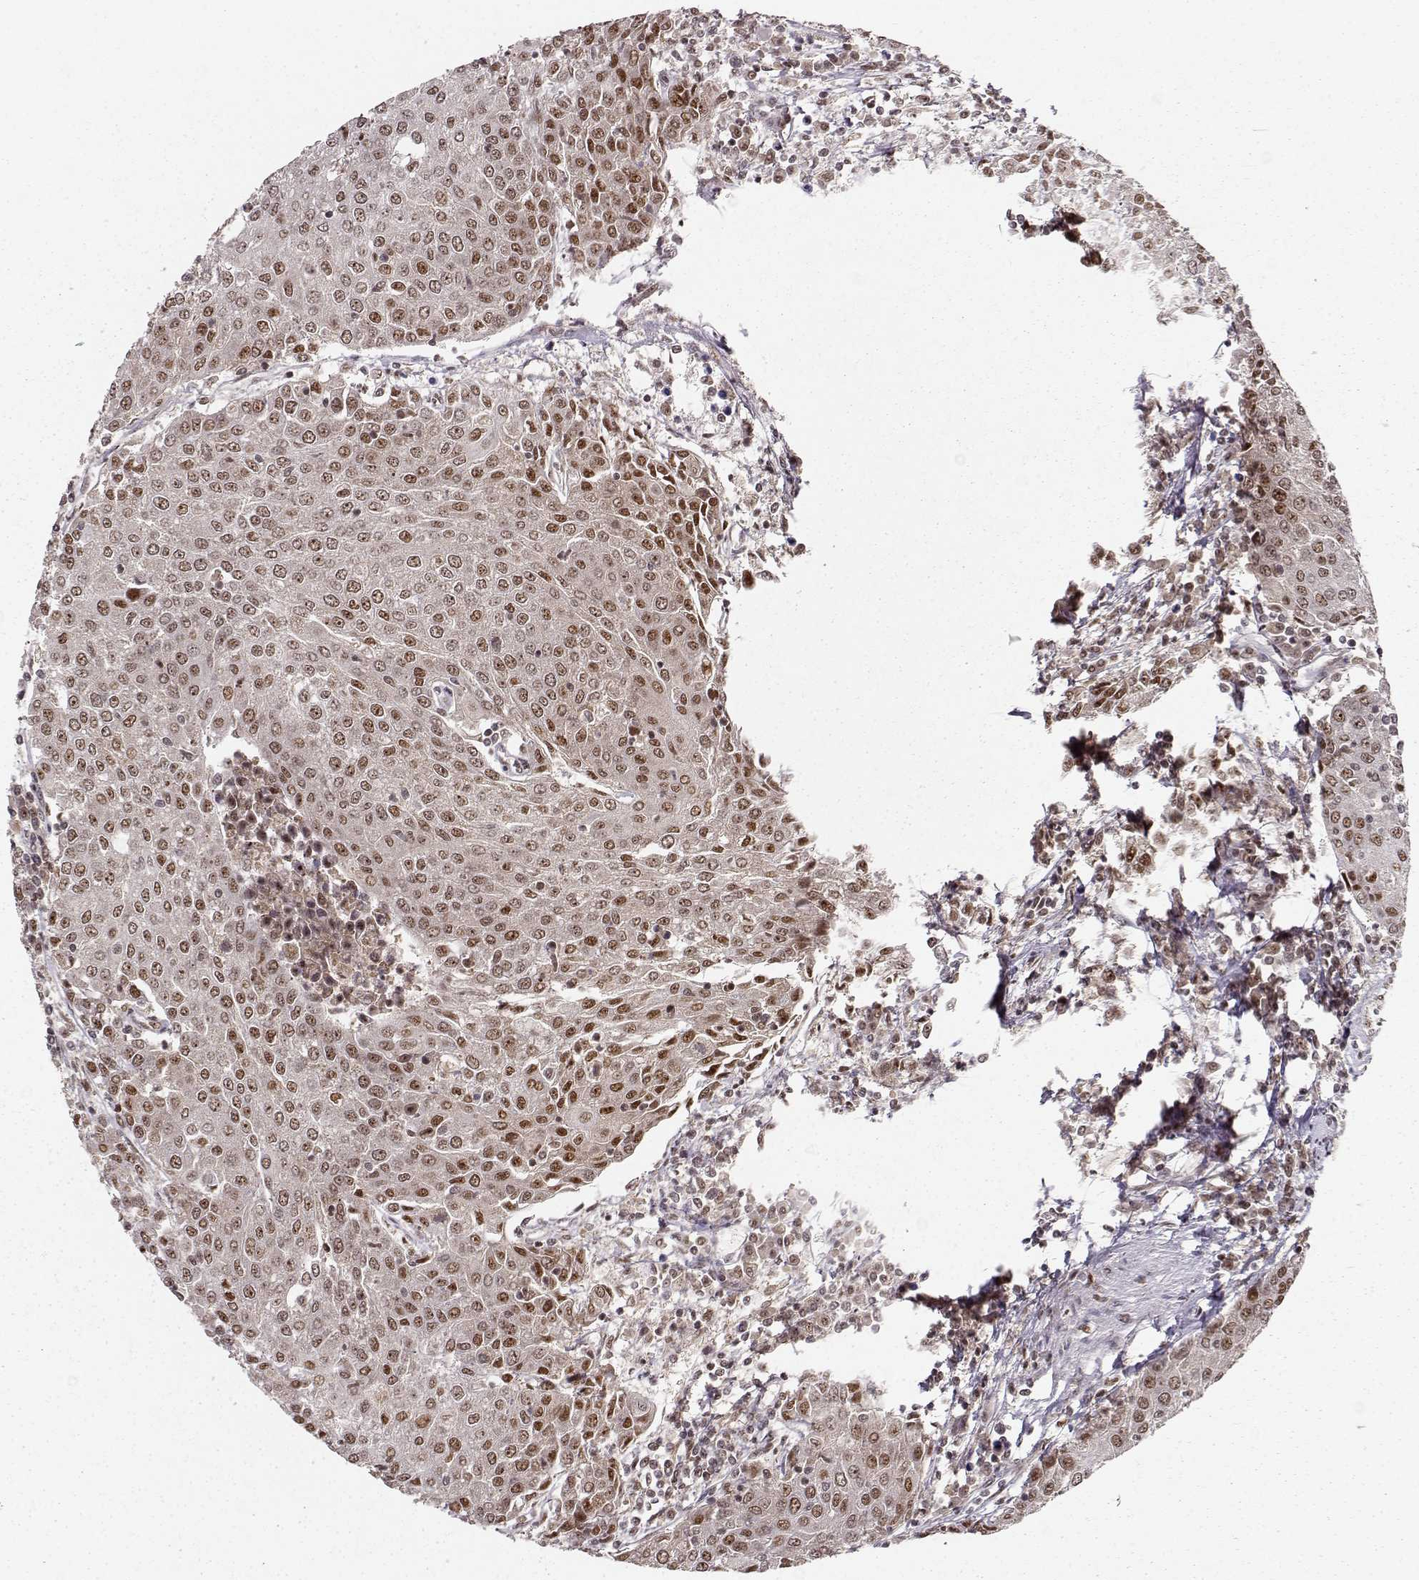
{"staining": {"intensity": "moderate", "quantity": ">75%", "location": "nuclear"}, "tissue": "urothelial cancer", "cell_type": "Tumor cells", "image_type": "cancer", "snomed": [{"axis": "morphology", "description": "Urothelial carcinoma, High grade"}, {"axis": "topography", "description": "Urinary bladder"}], "caption": "Brown immunohistochemical staining in high-grade urothelial carcinoma exhibits moderate nuclear positivity in approximately >75% of tumor cells. (brown staining indicates protein expression, while blue staining denotes nuclei).", "gene": "CSNK2A1", "patient": {"sex": "female", "age": 85}}